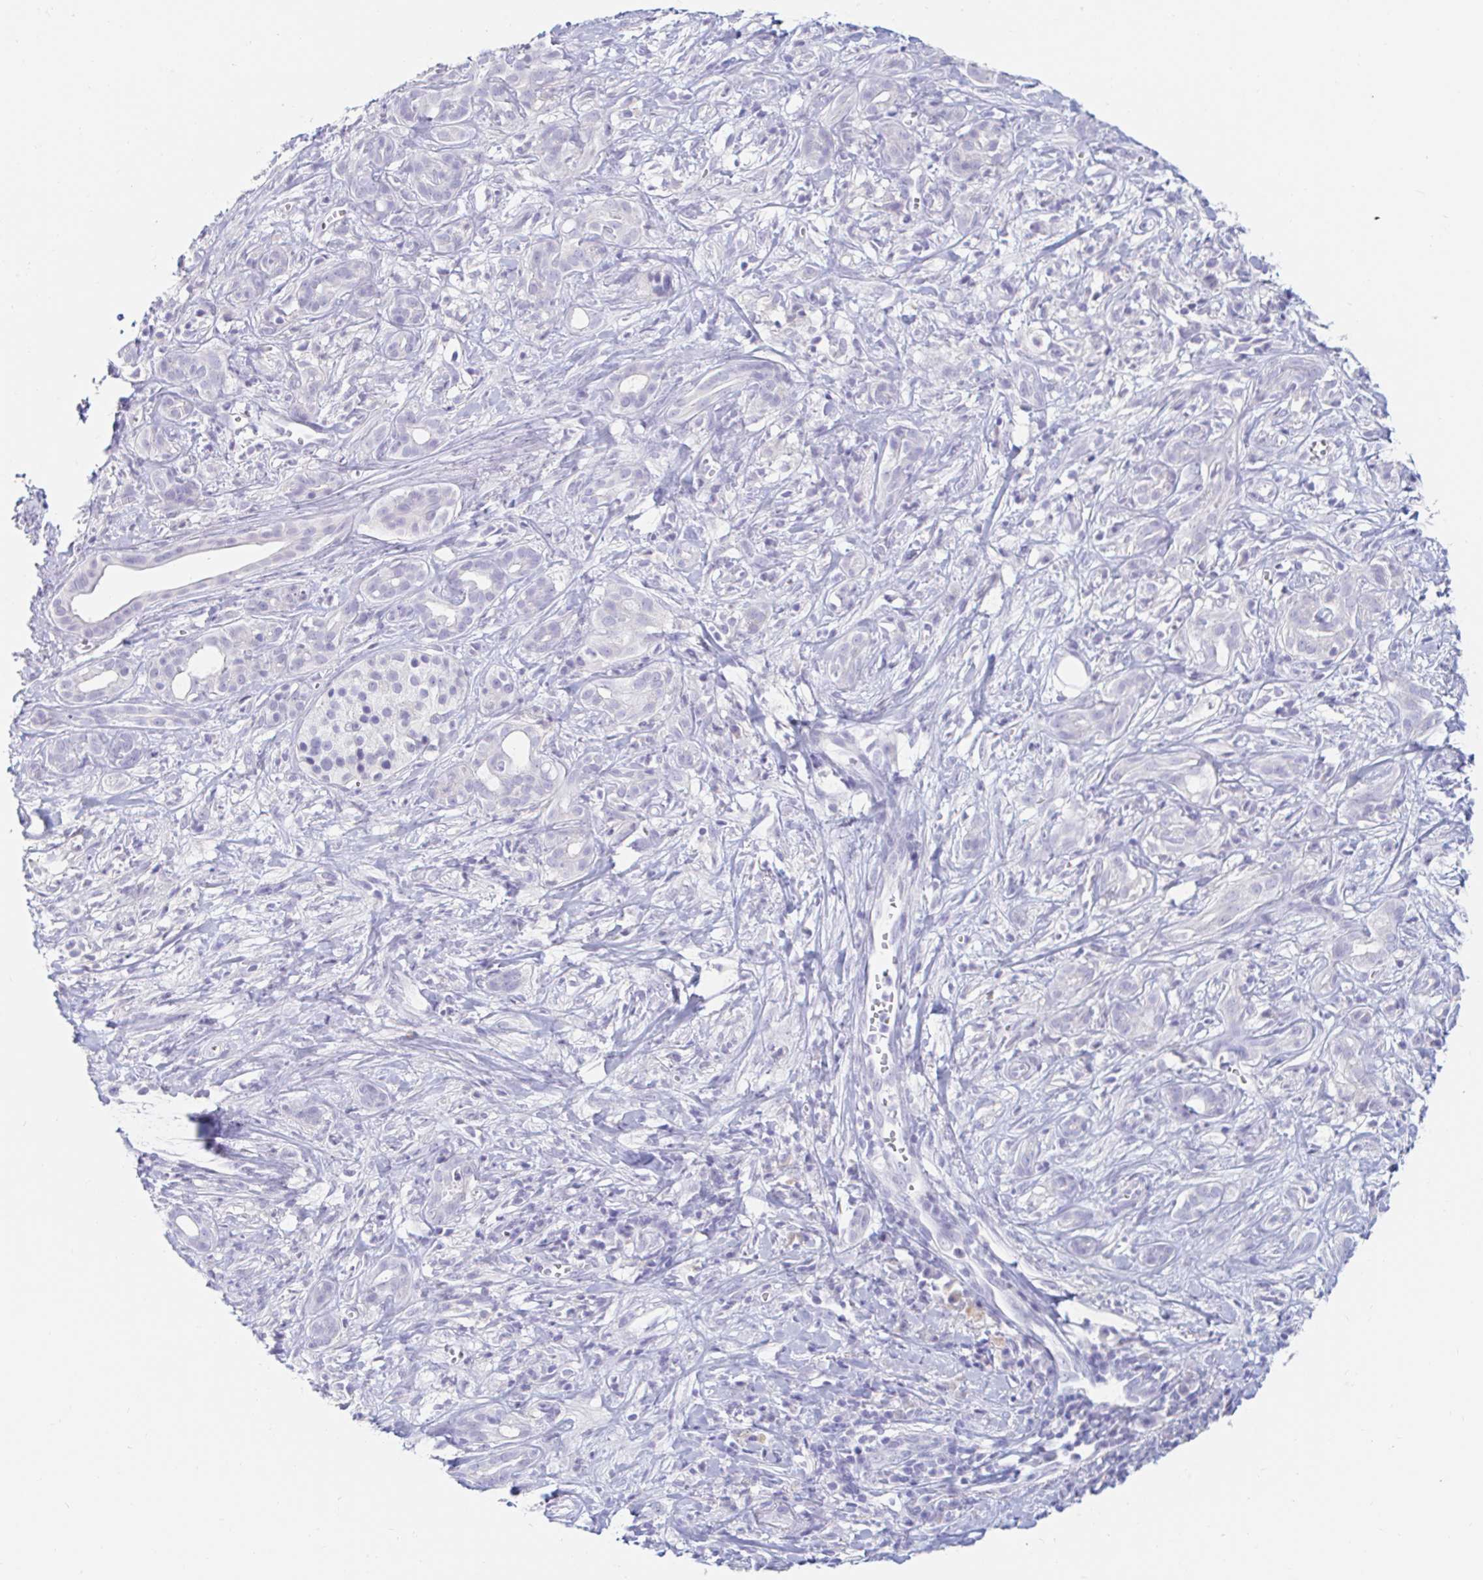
{"staining": {"intensity": "negative", "quantity": "none", "location": "none"}, "tissue": "pancreatic cancer", "cell_type": "Tumor cells", "image_type": "cancer", "snomed": [{"axis": "morphology", "description": "Adenocarcinoma, NOS"}, {"axis": "topography", "description": "Pancreas"}], "caption": "An image of human pancreatic cancer is negative for staining in tumor cells.", "gene": "TEX44", "patient": {"sex": "male", "age": 61}}